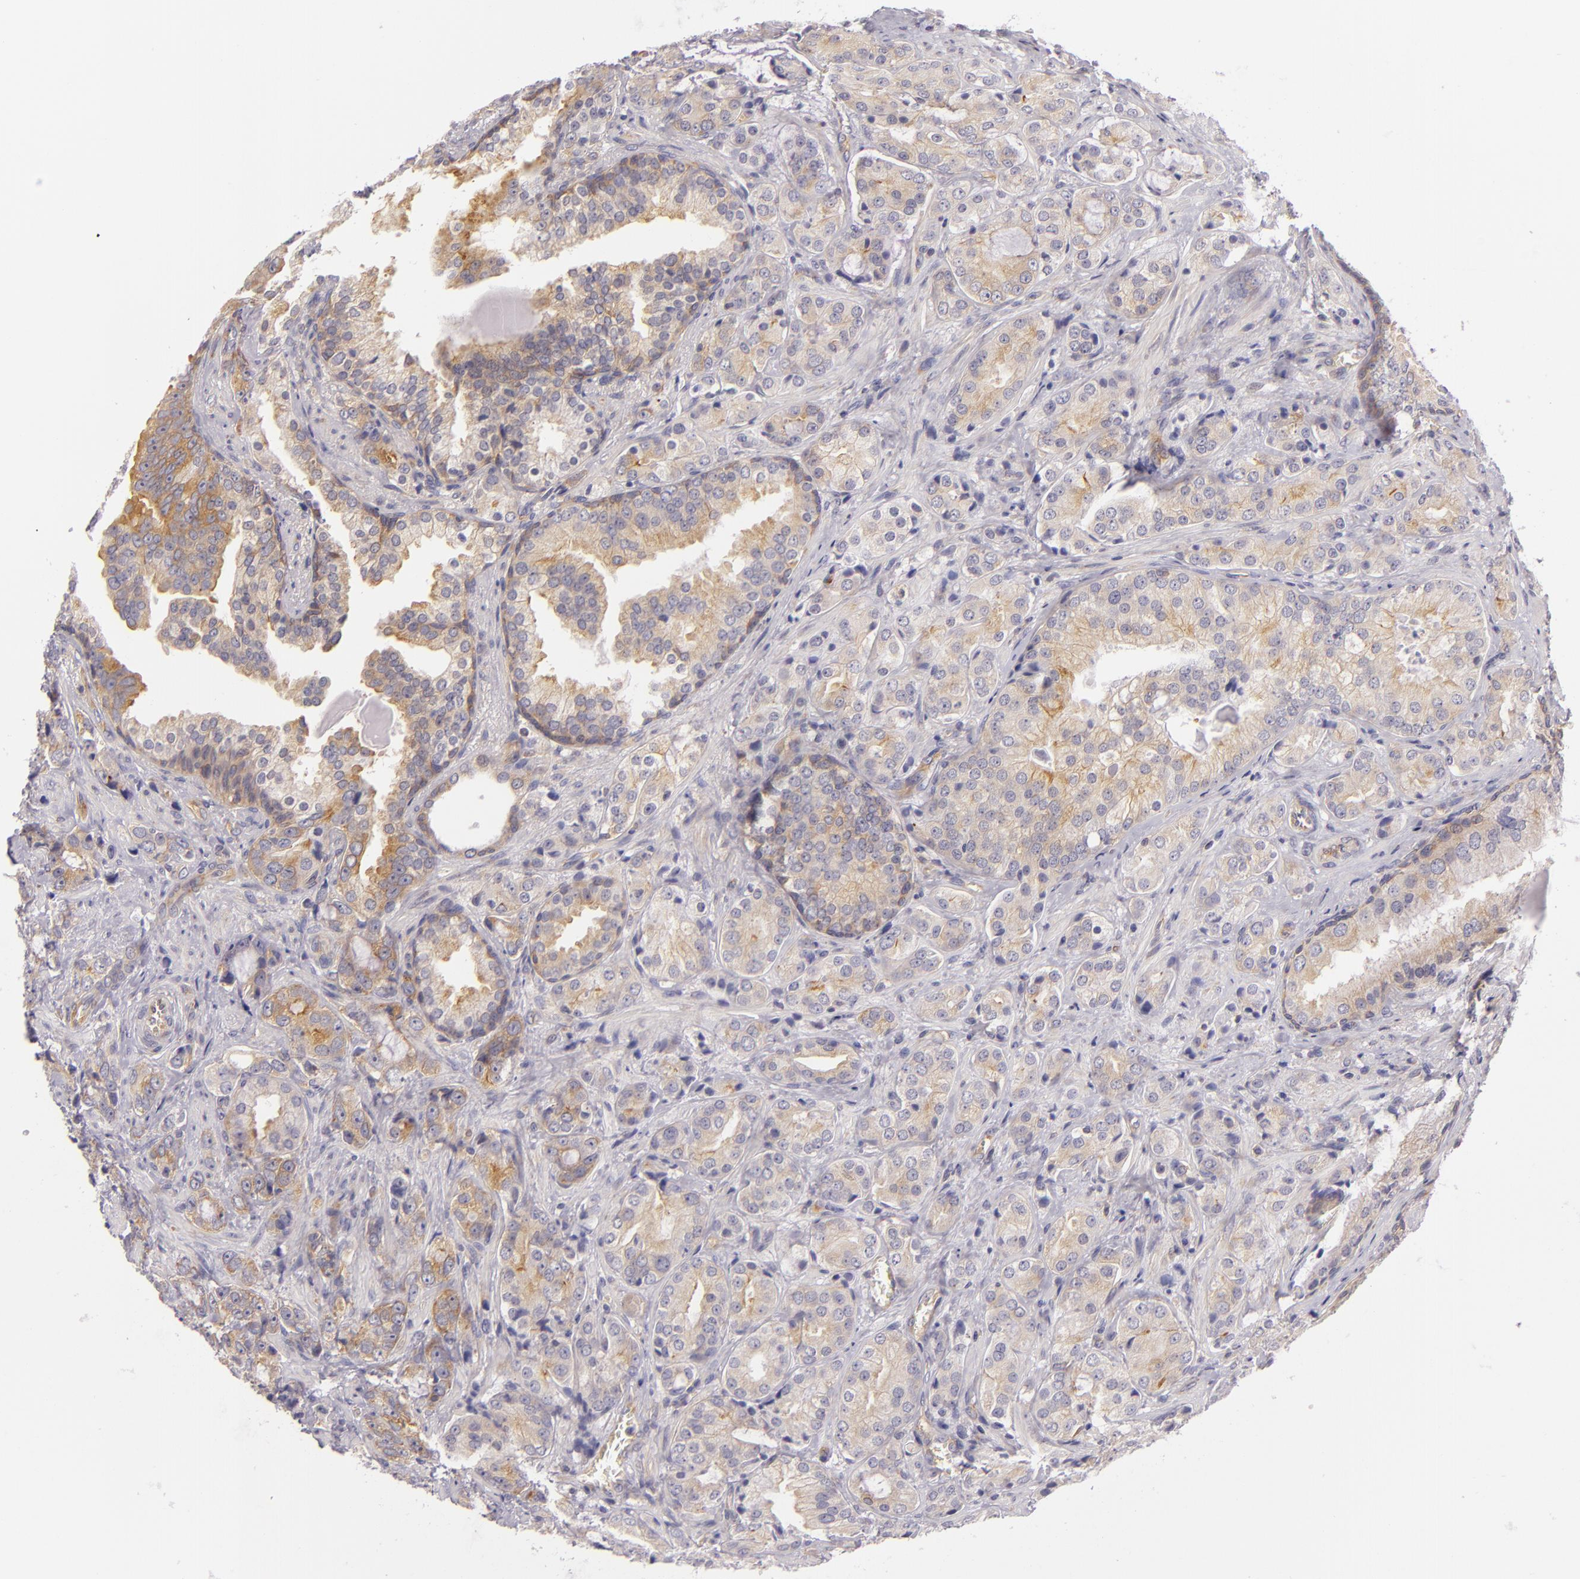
{"staining": {"intensity": "moderate", "quantity": "25%-75%", "location": "cytoplasmic/membranous"}, "tissue": "prostate cancer", "cell_type": "Tumor cells", "image_type": "cancer", "snomed": [{"axis": "morphology", "description": "Adenocarcinoma, Medium grade"}, {"axis": "topography", "description": "Prostate"}], "caption": "Prostate medium-grade adenocarcinoma tissue reveals moderate cytoplasmic/membranous staining in about 25%-75% of tumor cells (DAB = brown stain, brightfield microscopy at high magnification).", "gene": "UPF3B", "patient": {"sex": "male", "age": 70}}